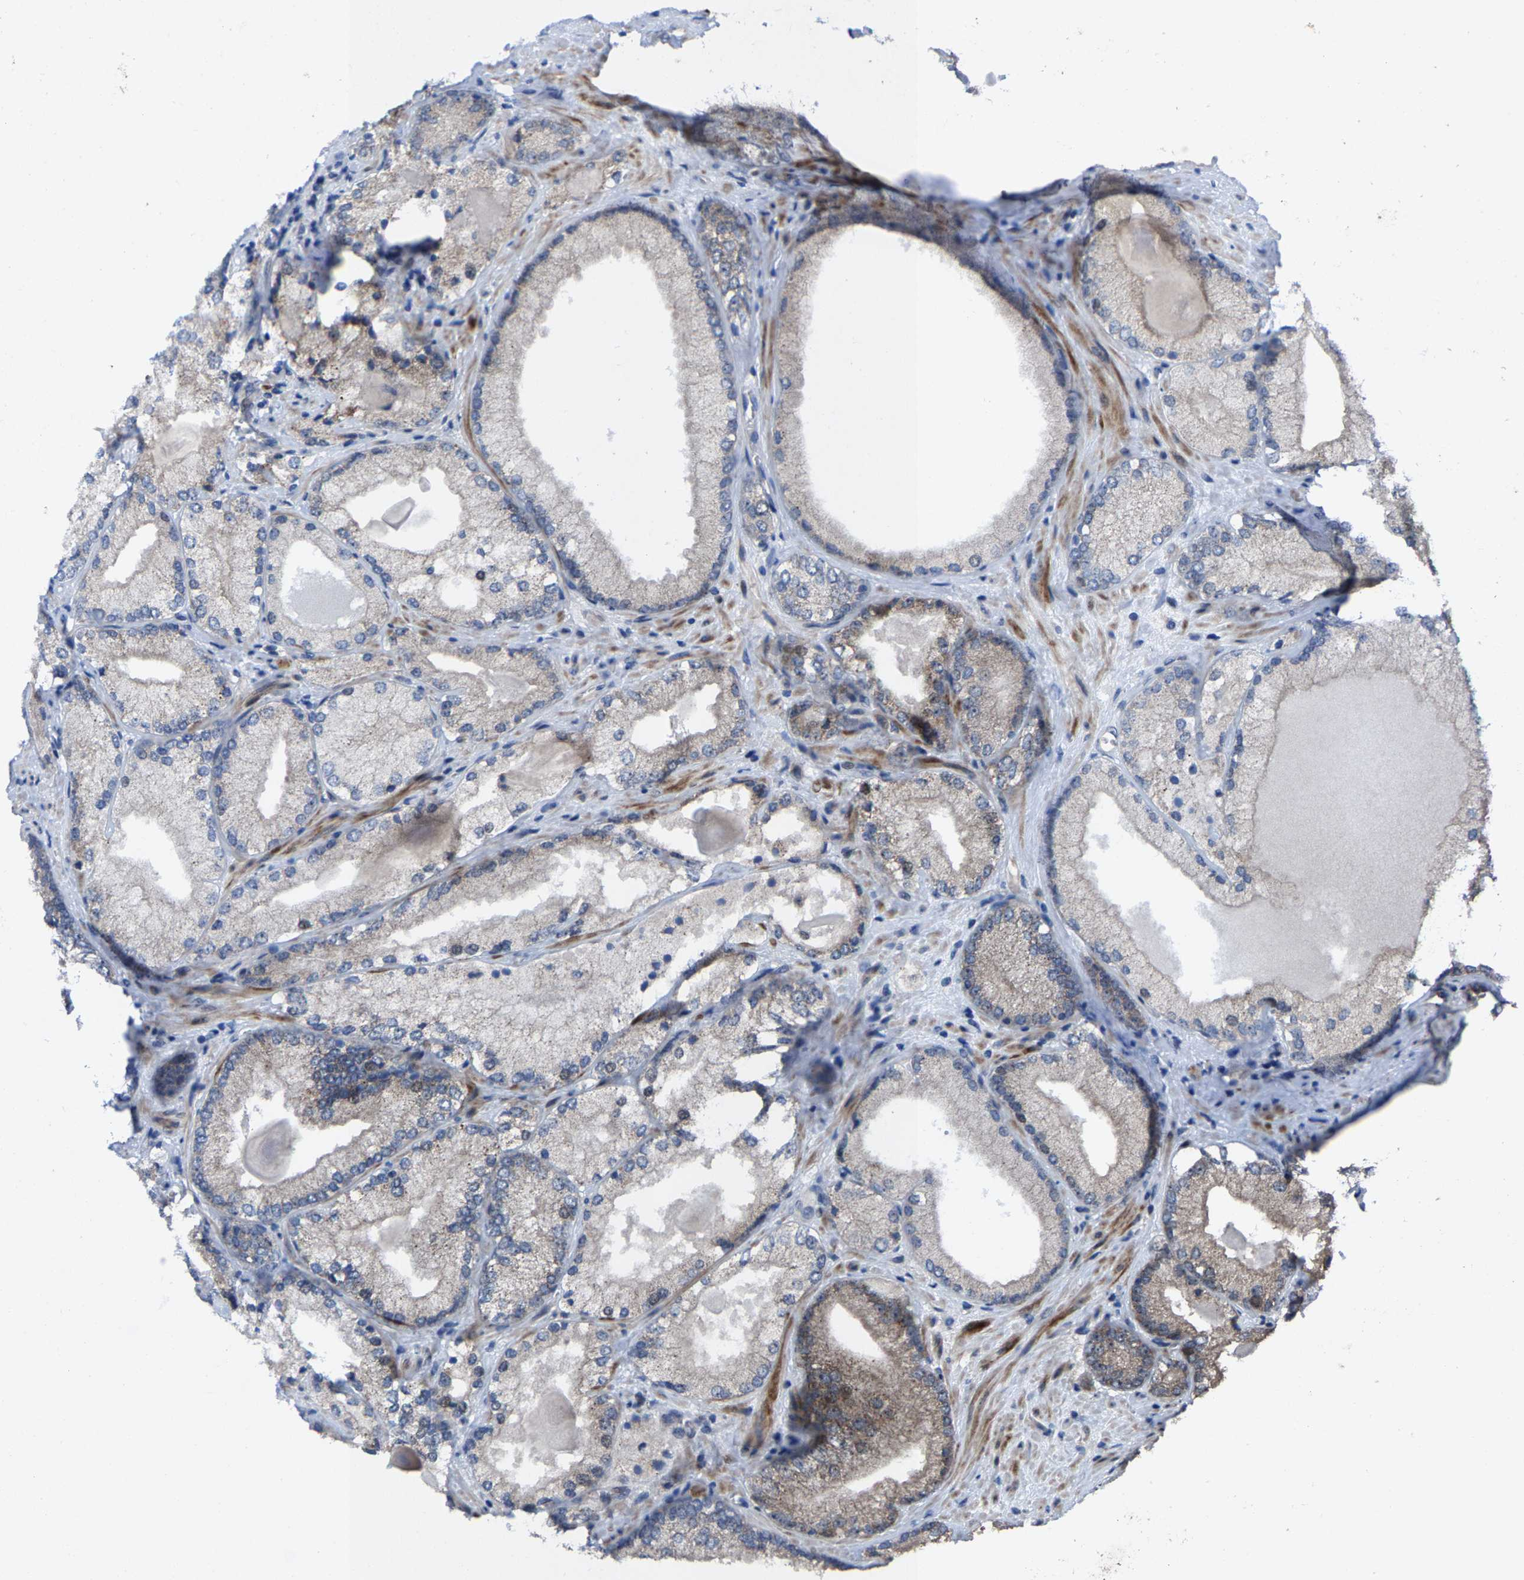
{"staining": {"intensity": "negative", "quantity": "none", "location": "none"}, "tissue": "prostate cancer", "cell_type": "Tumor cells", "image_type": "cancer", "snomed": [{"axis": "morphology", "description": "Adenocarcinoma, Low grade"}, {"axis": "topography", "description": "Prostate"}], "caption": "Photomicrograph shows no protein expression in tumor cells of prostate cancer (adenocarcinoma (low-grade)) tissue.", "gene": "HAUS6", "patient": {"sex": "male", "age": 65}}